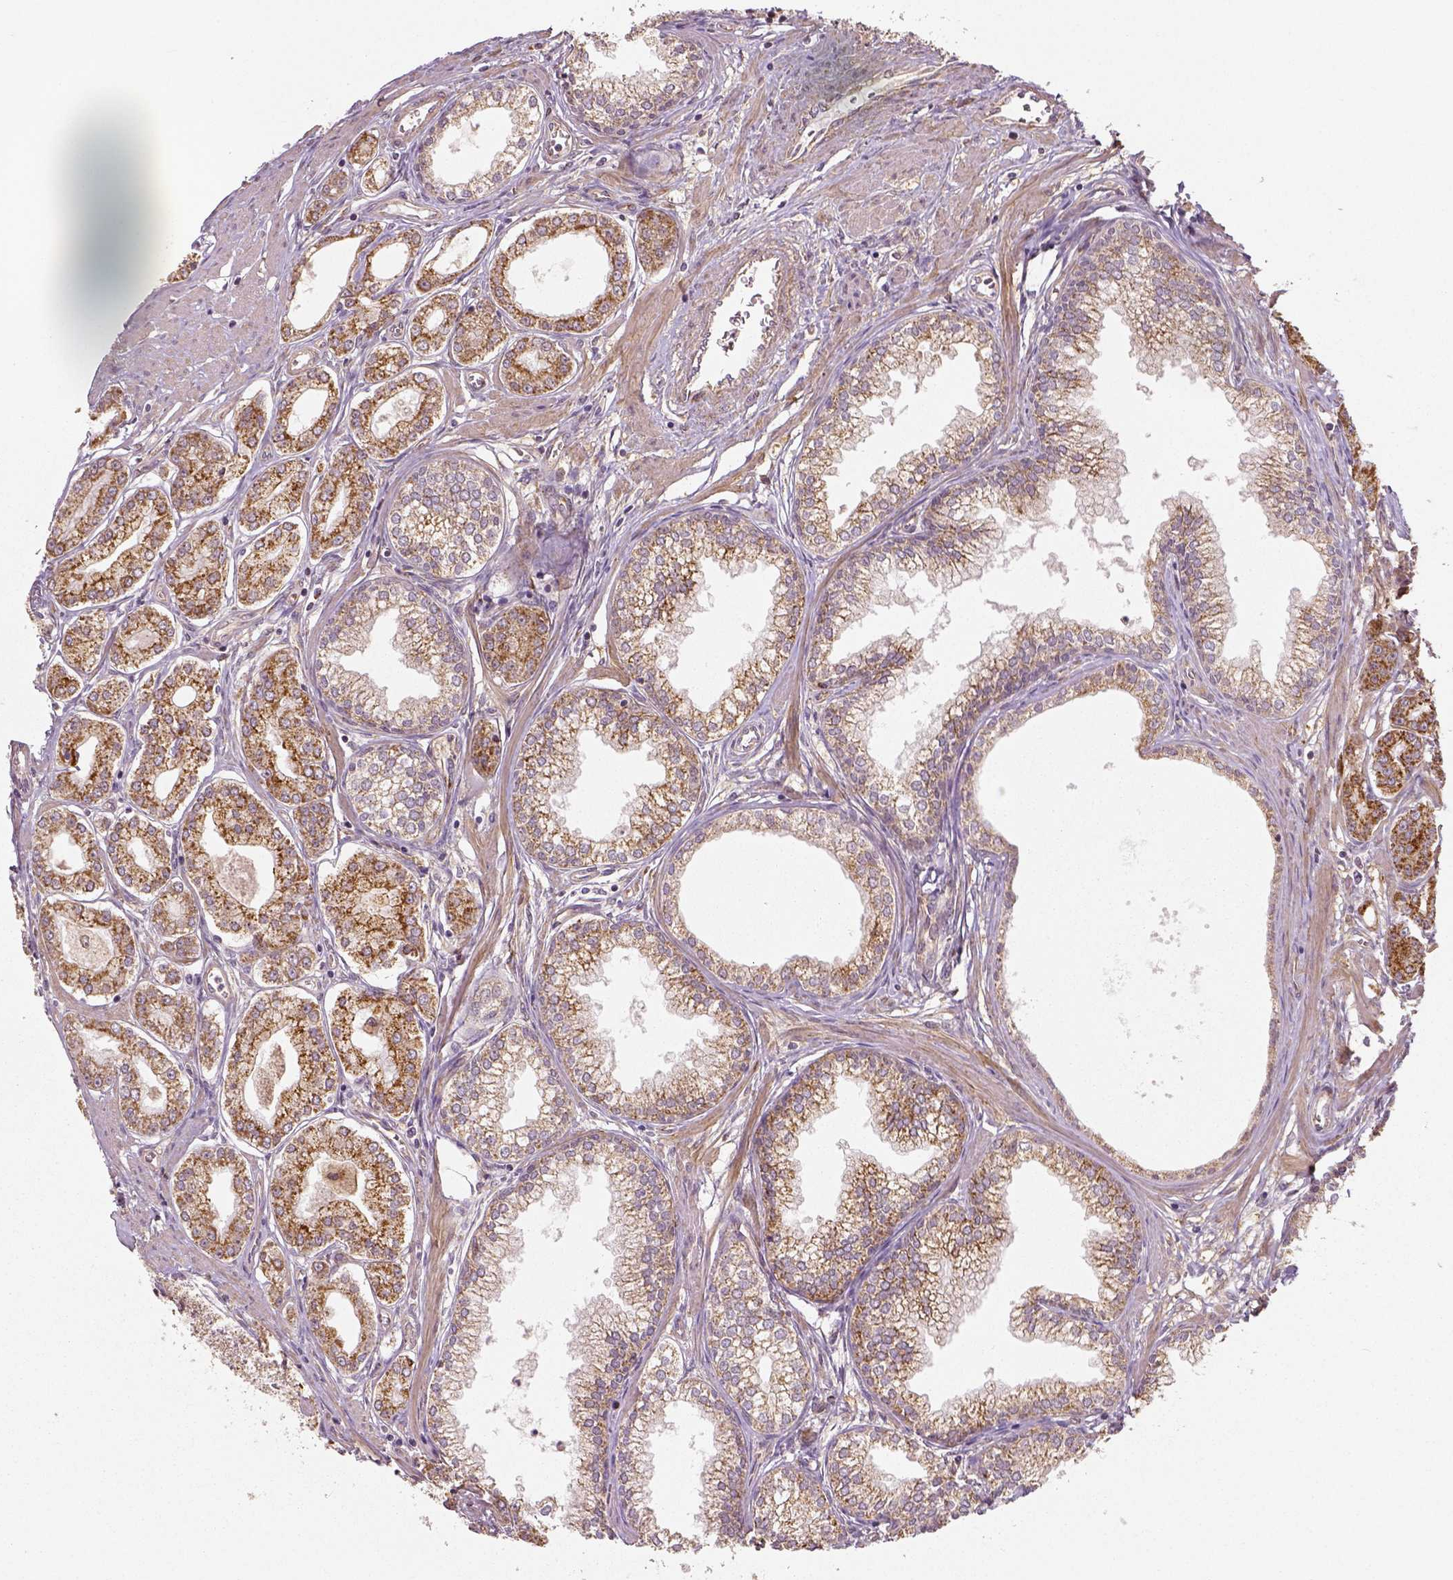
{"staining": {"intensity": "moderate", "quantity": ">75%", "location": "cytoplasmic/membranous"}, "tissue": "prostate cancer", "cell_type": "Tumor cells", "image_type": "cancer", "snomed": [{"axis": "morphology", "description": "Adenocarcinoma, NOS"}, {"axis": "topography", "description": "Prostate"}], "caption": "Moderate cytoplasmic/membranous protein expression is identified in approximately >75% of tumor cells in adenocarcinoma (prostate). The staining was performed using DAB to visualize the protein expression in brown, while the nuclei were stained in blue with hematoxylin (Magnification: 20x).", "gene": "PGAM5", "patient": {"sex": "male", "age": 71}}